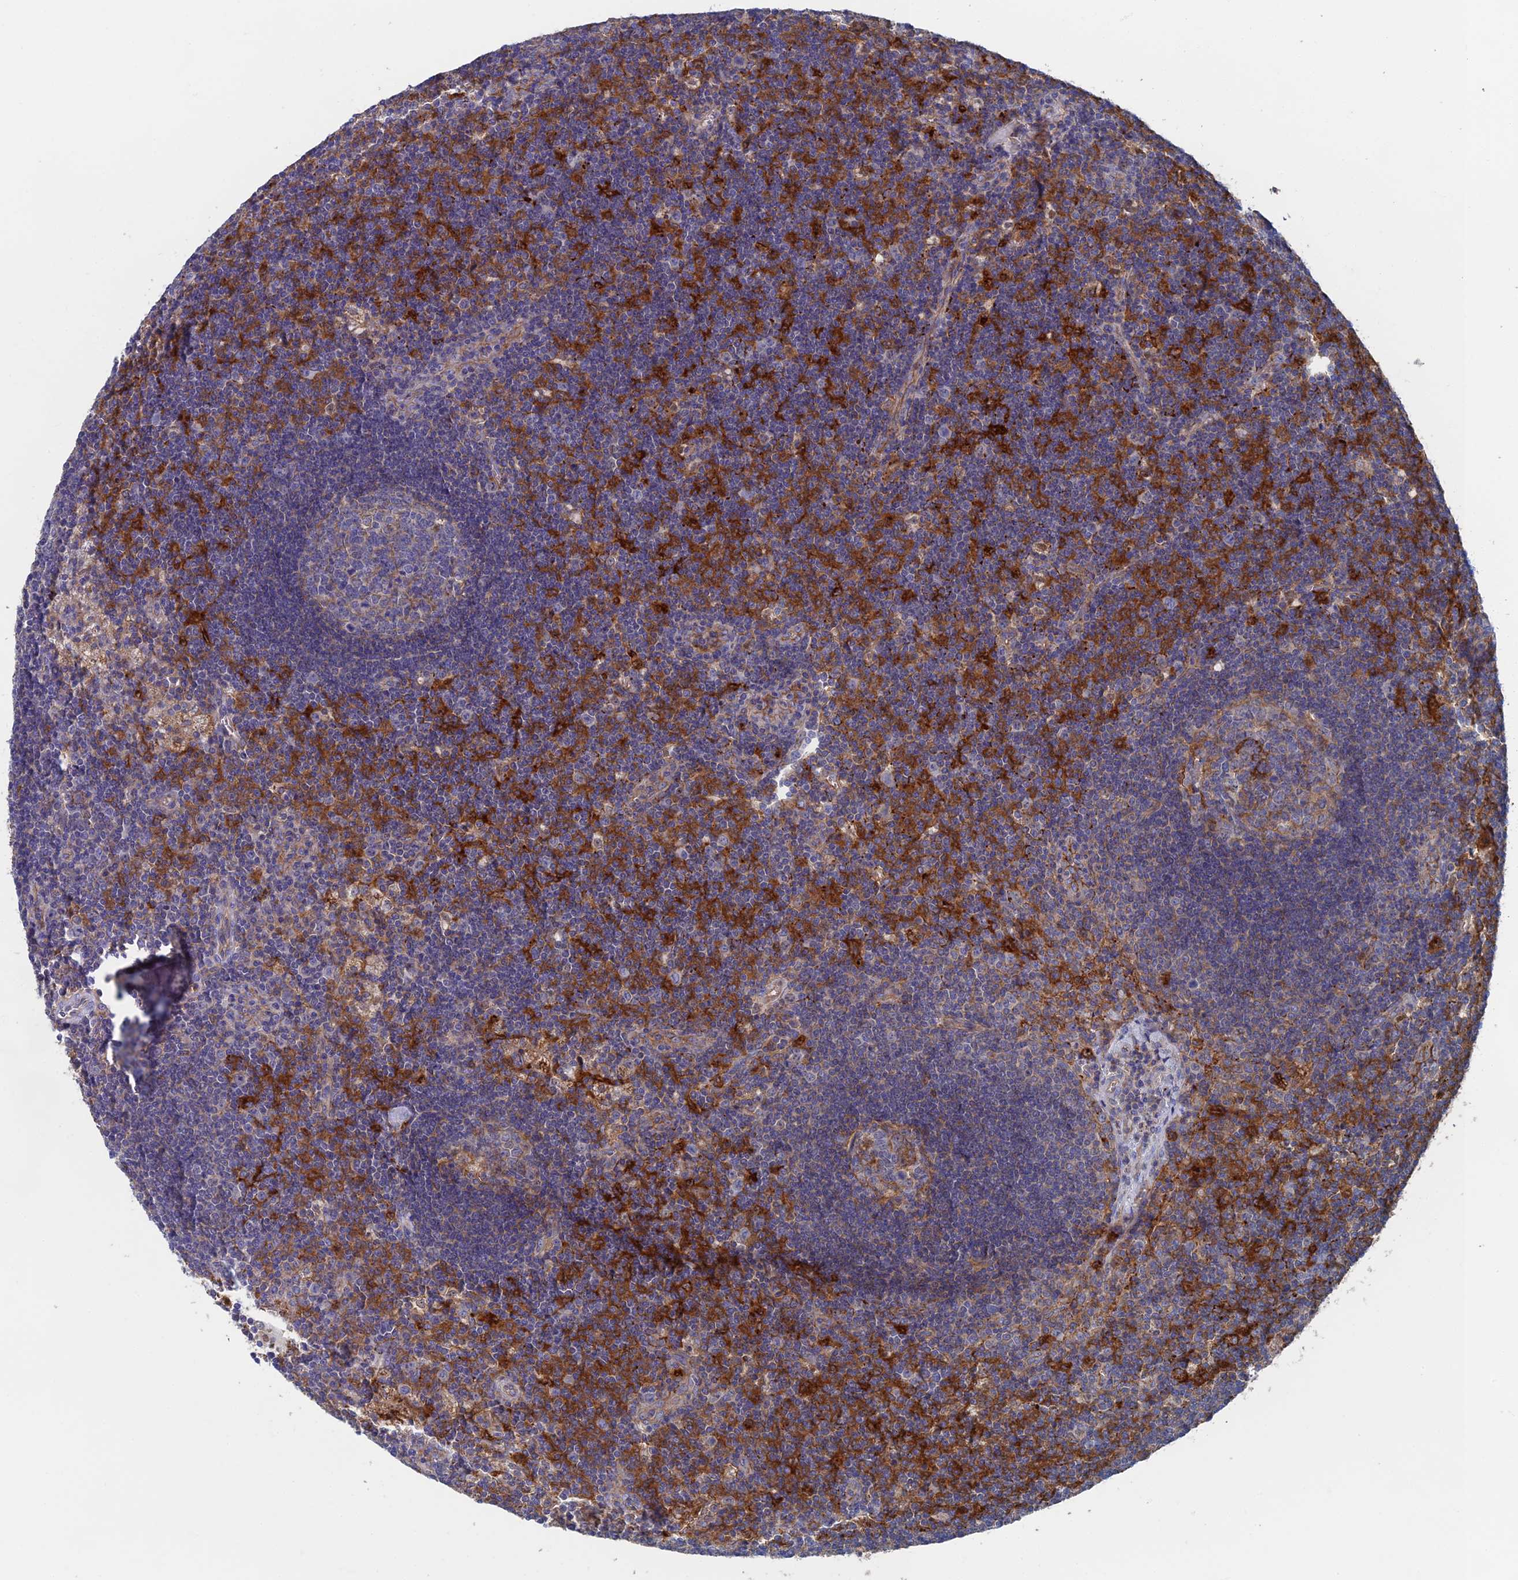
{"staining": {"intensity": "moderate", "quantity": "<25%", "location": "cytoplasmic/membranous"}, "tissue": "lymph node", "cell_type": "Germinal center cells", "image_type": "normal", "snomed": [{"axis": "morphology", "description": "Normal tissue, NOS"}, {"axis": "topography", "description": "Lymph node"}], "caption": "Immunohistochemical staining of benign human lymph node demonstrates moderate cytoplasmic/membranous protein positivity in about <25% of germinal center cells.", "gene": "SNX11", "patient": {"sex": "male", "age": 58}}